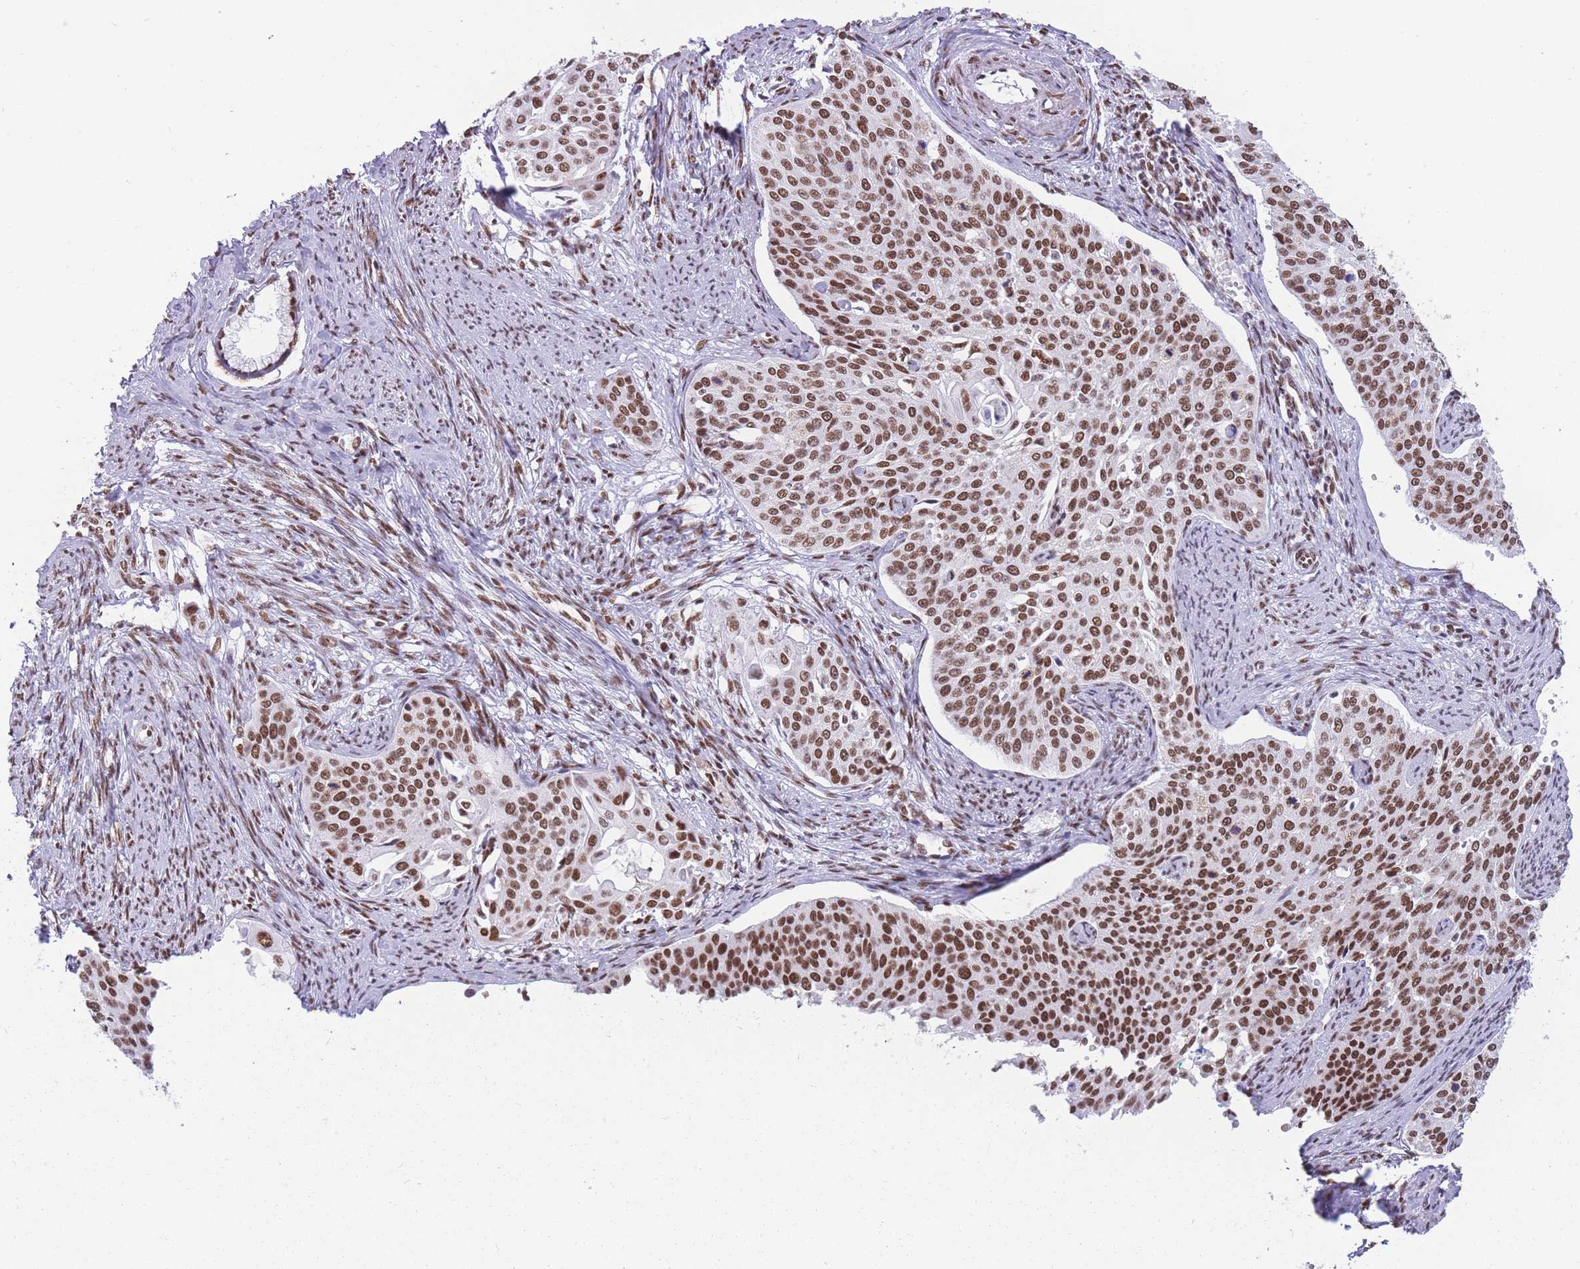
{"staining": {"intensity": "strong", "quantity": ">75%", "location": "nuclear"}, "tissue": "cervical cancer", "cell_type": "Tumor cells", "image_type": "cancer", "snomed": [{"axis": "morphology", "description": "Squamous cell carcinoma, NOS"}, {"axis": "topography", "description": "Cervix"}], "caption": "Cervical cancer (squamous cell carcinoma) stained with a brown dye displays strong nuclear positive positivity in approximately >75% of tumor cells.", "gene": "HNRNPUL1", "patient": {"sex": "female", "age": 44}}